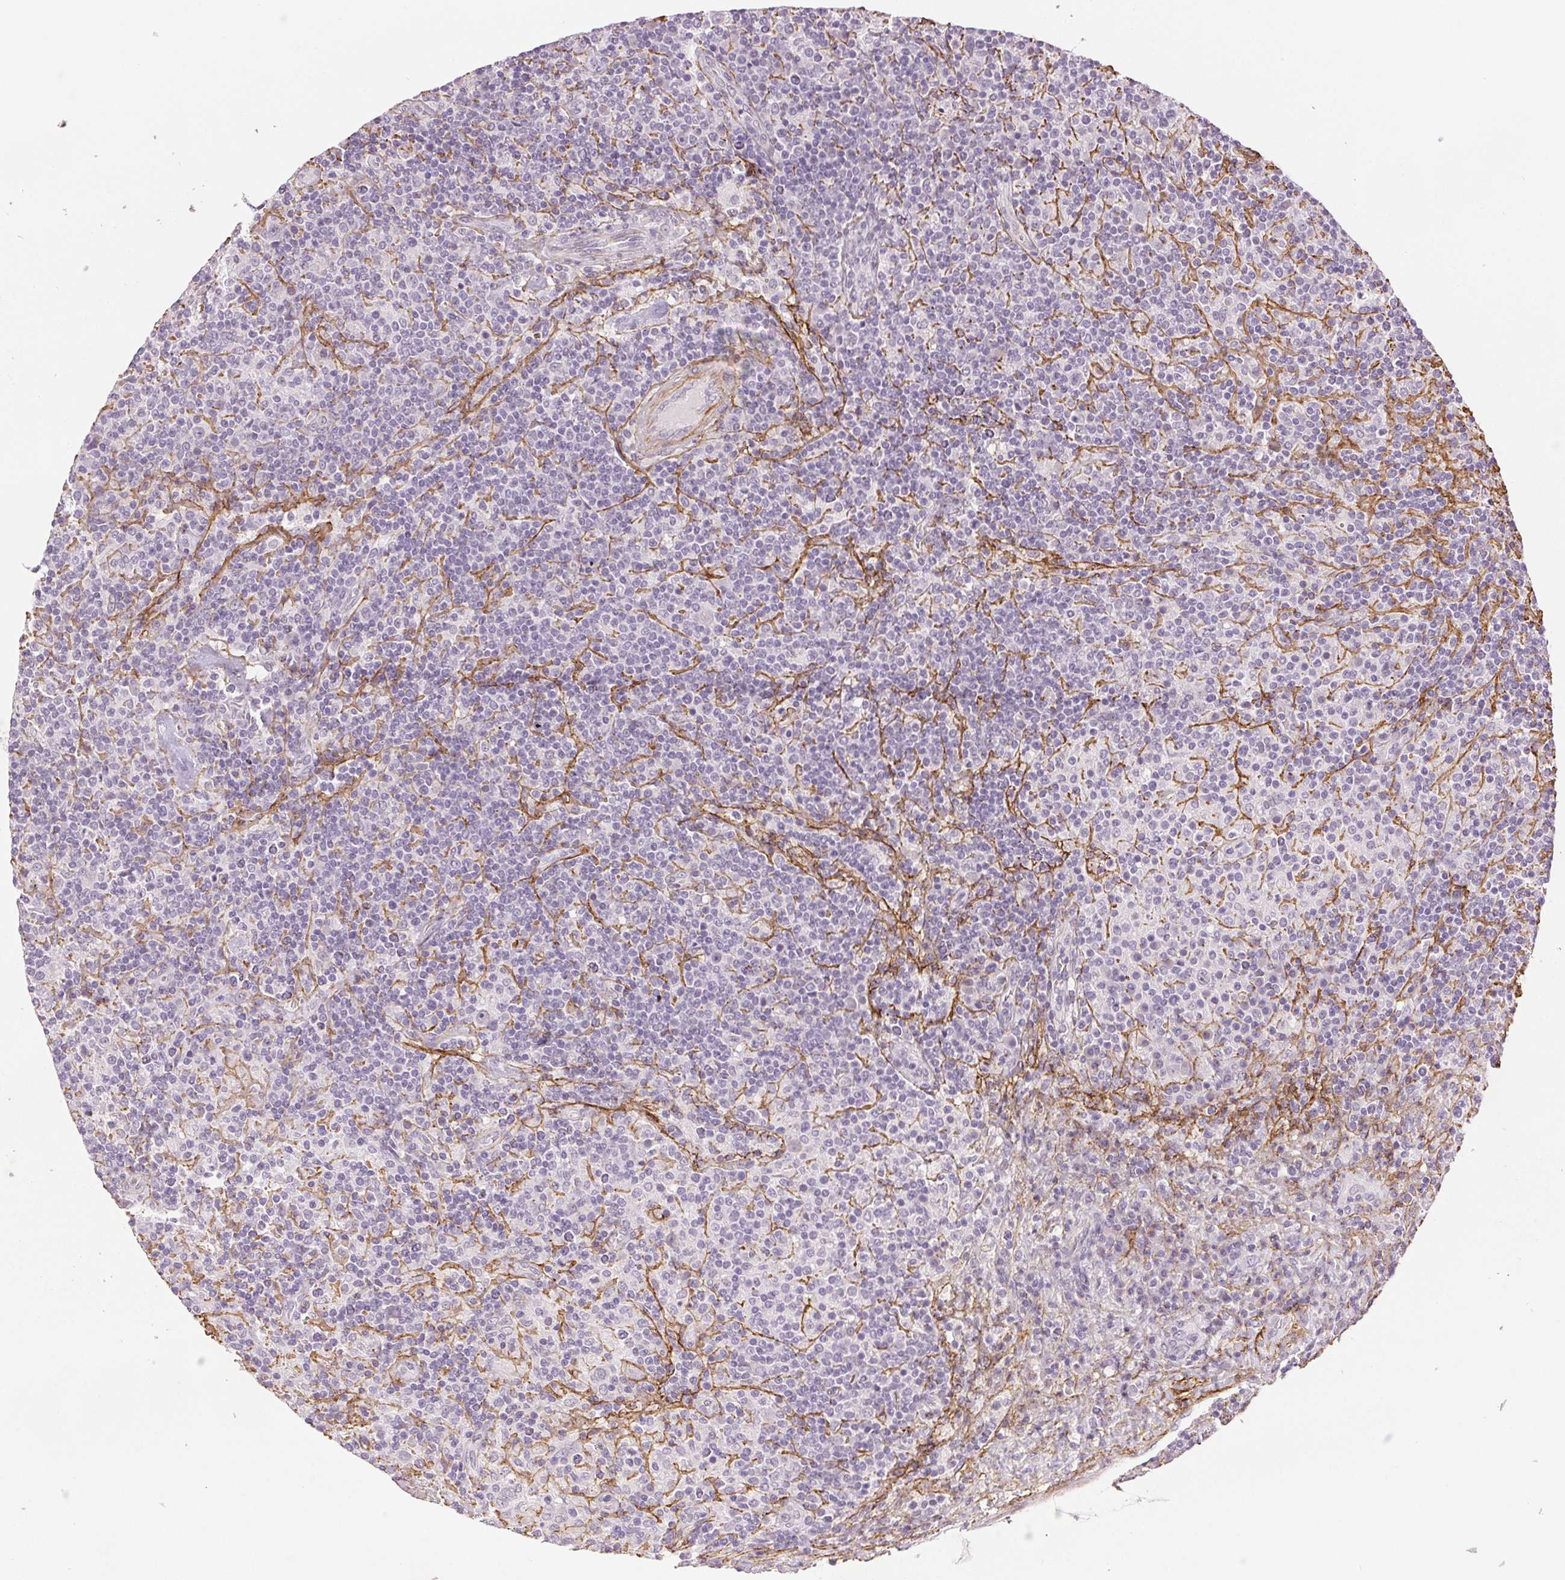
{"staining": {"intensity": "negative", "quantity": "none", "location": "none"}, "tissue": "lymphoma", "cell_type": "Tumor cells", "image_type": "cancer", "snomed": [{"axis": "morphology", "description": "Hodgkin's disease, NOS"}, {"axis": "topography", "description": "Lymph node"}], "caption": "Immunohistochemistry (IHC) of human lymphoma shows no staining in tumor cells.", "gene": "FBN1", "patient": {"sex": "male", "age": 70}}